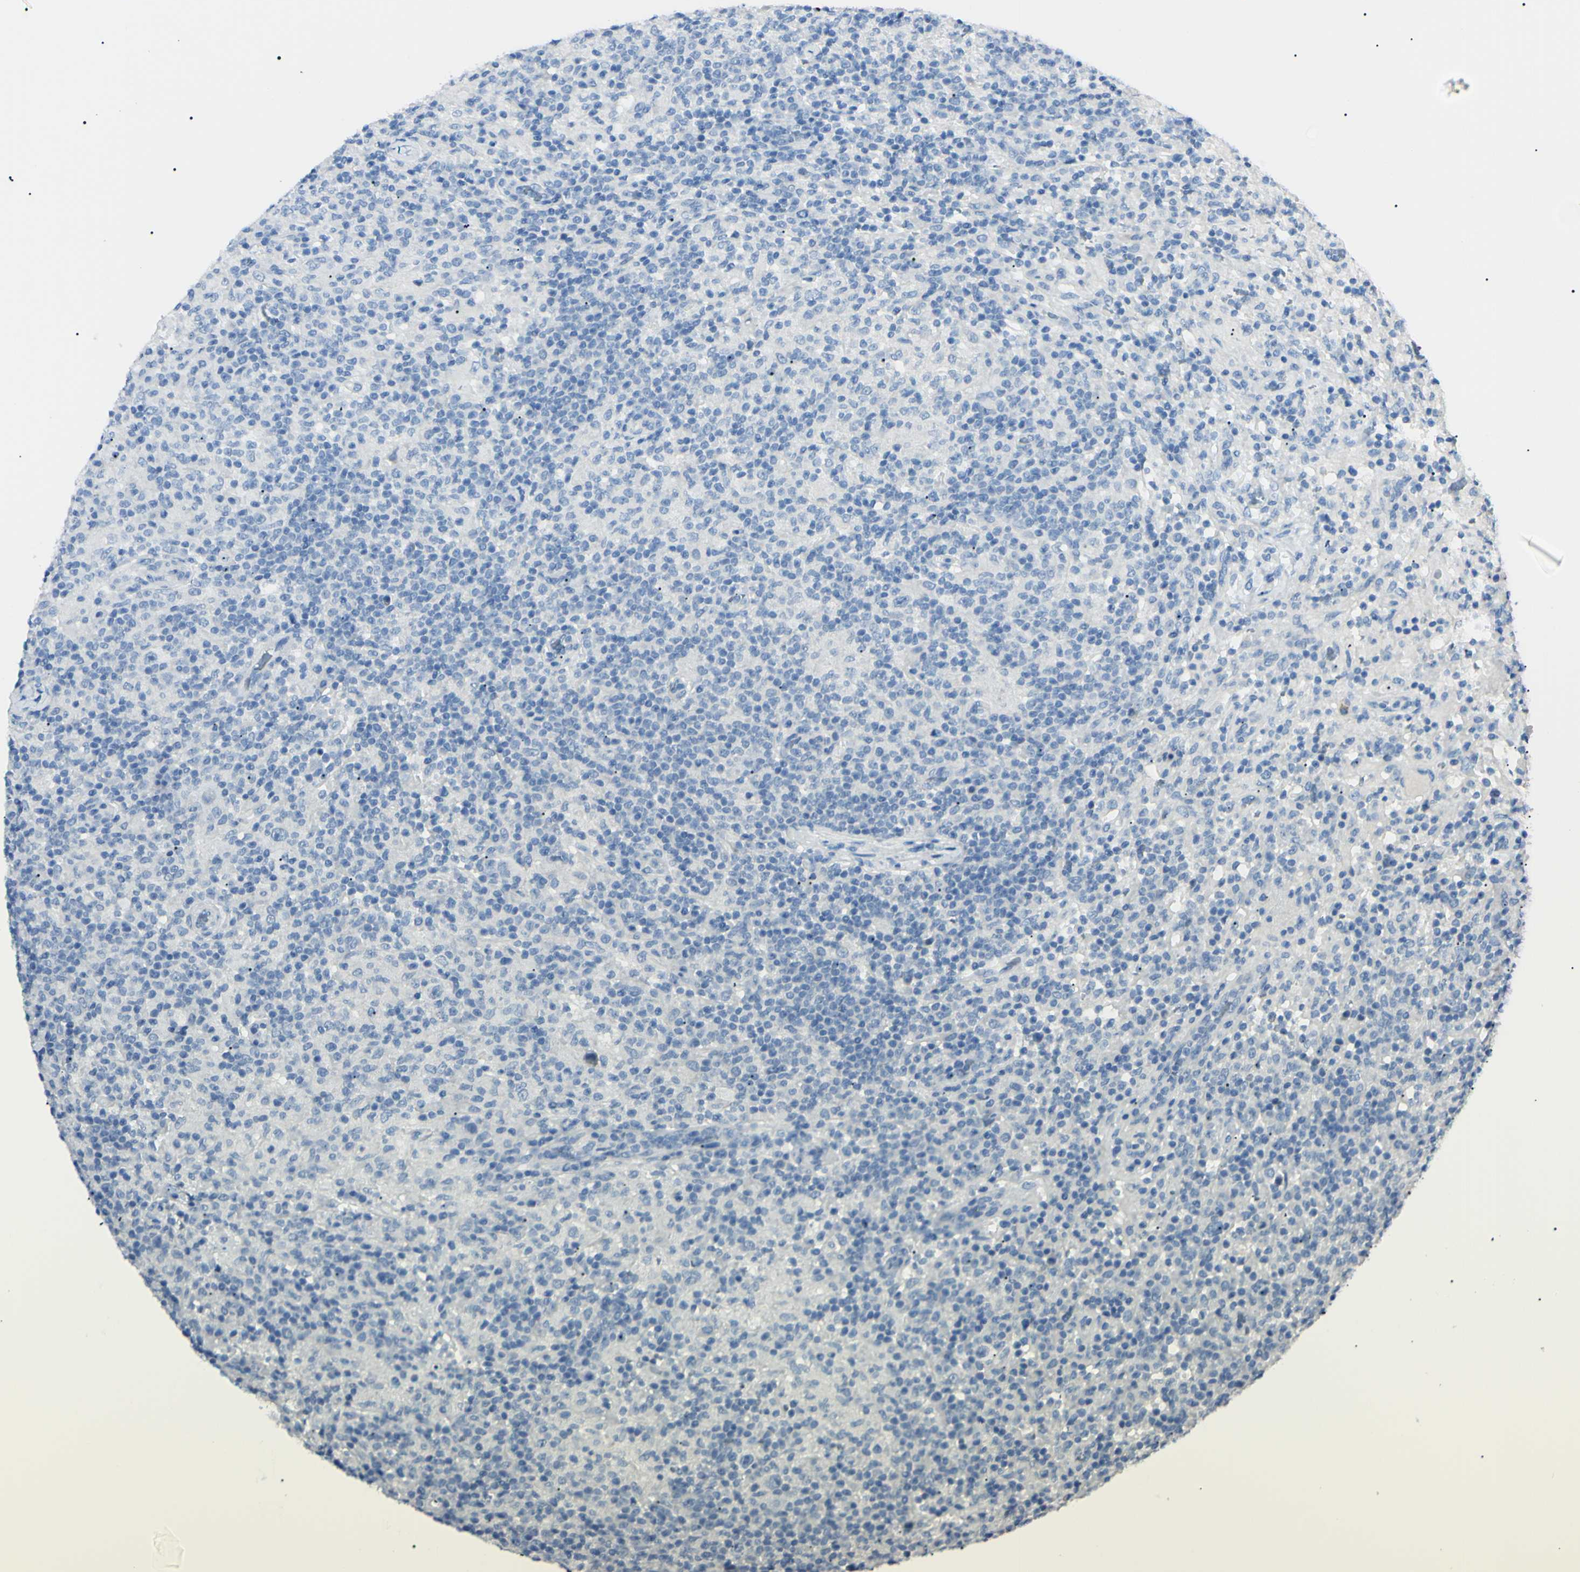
{"staining": {"intensity": "negative", "quantity": "none", "location": "none"}, "tissue": "lymphoma", "cell_type": "Tumor cells", "image_type": "cancer", "snomed": [{"axis": "morphology", "description": "Hodgkin's disease, NOS"}, {"axis": "topography", "description": "Lymph node"}], "caption": "Immunohistochemistry histopathology image of Hodgkin's disease stained for a protein (brown), which reveals no expression in tumor cells.", "gene": "FOLH1", "patient": {"sex": "male", "age": 70}}